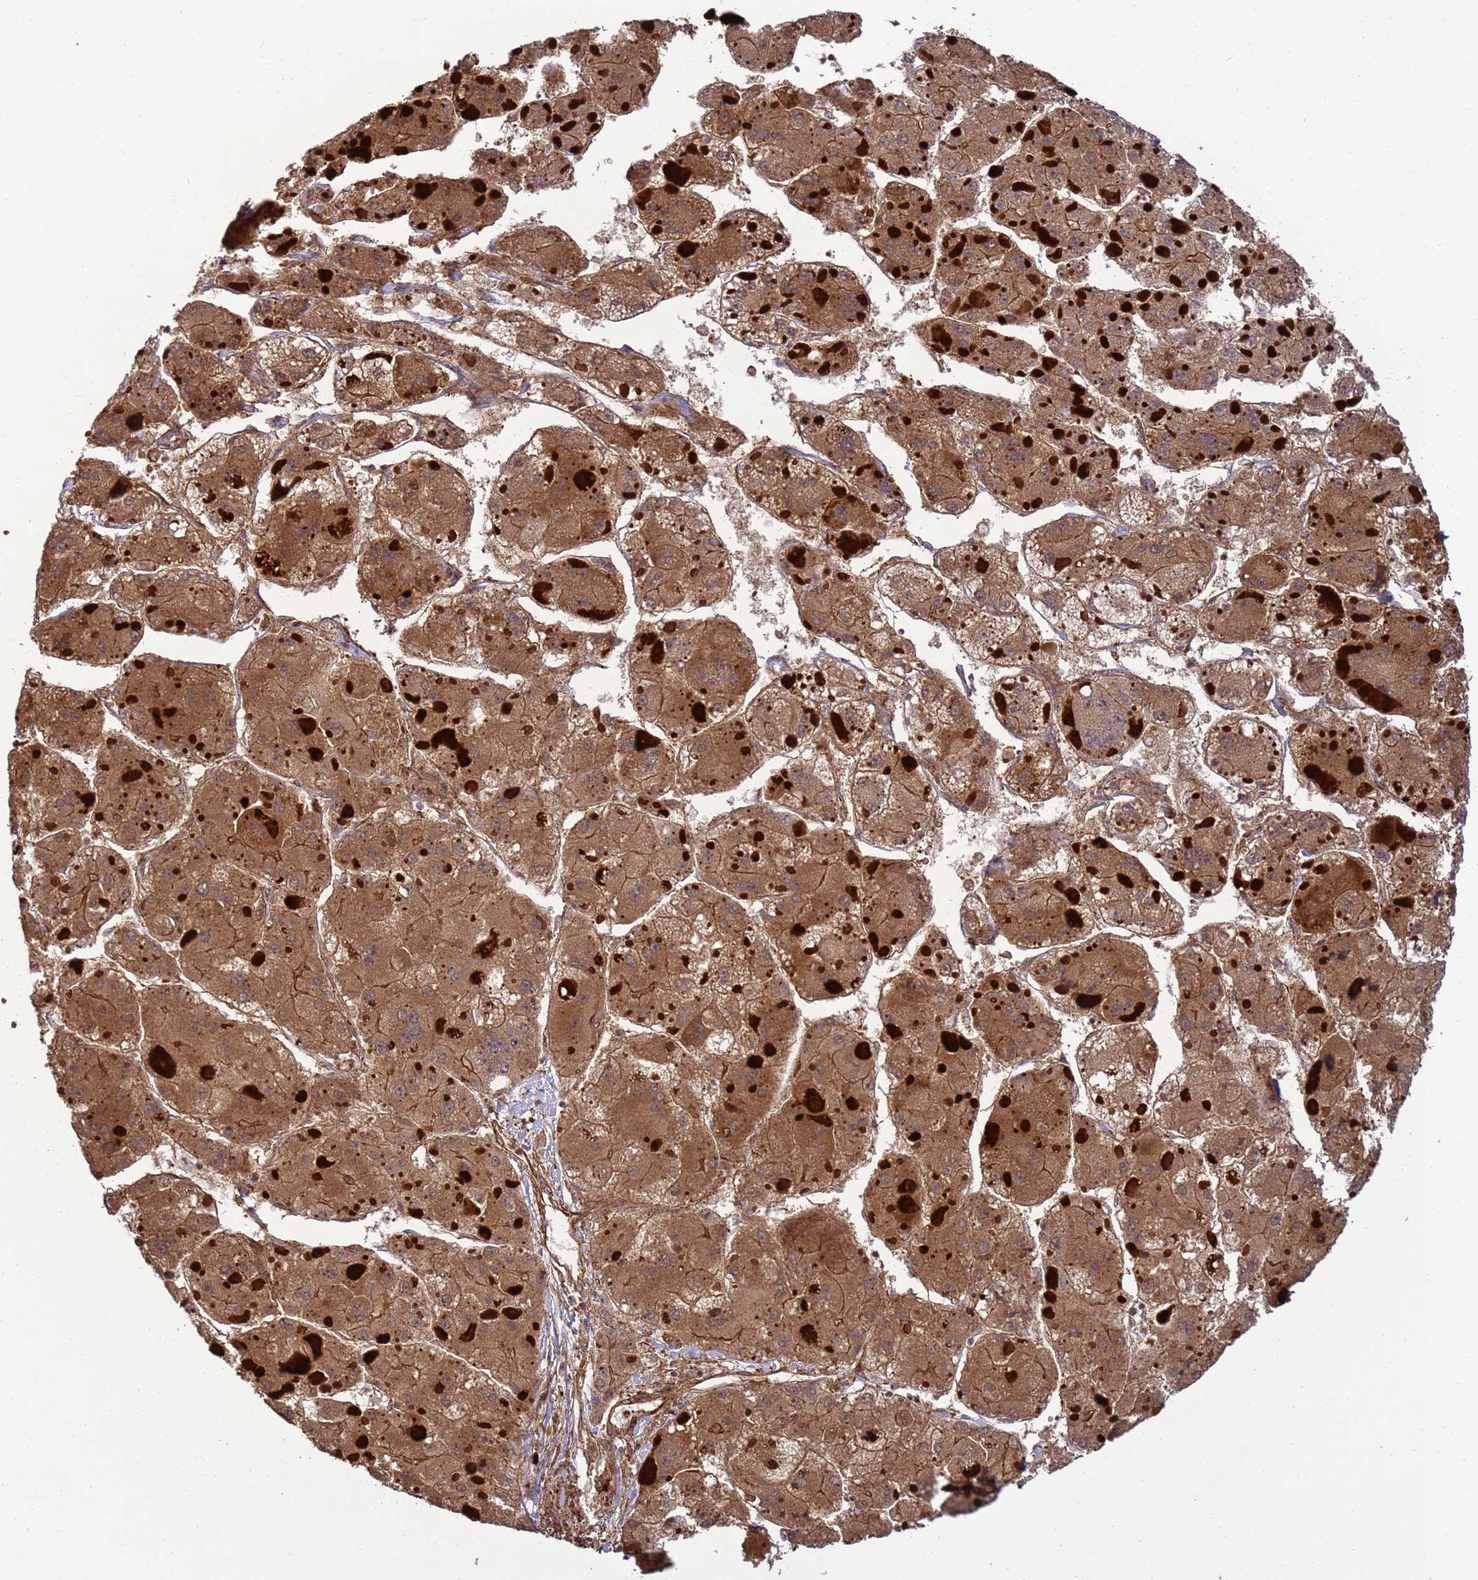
{"staining": {"intensity": "moderate", "quantity": ">75%", "location": "cytoplasmic/membranous"}, "tissue": "liver cancer", "cell_type": "Tumor cells", "image_type": "cancer", "snomed": [{"axis": "morphology", "description": "Carcinoma, Hepatocellular, NOS"}, {"axis": "topography", "description": "Liver"}], "caption": "This photomicrograph shows immunohistochemistry (IHC) staining of liver cancer, with medium moderate cytoplasmic/membranous positivity in approximately >75% of tumor cells.", "gene": "CNOT1", "patient": {"sex": "female", "age": 73}}